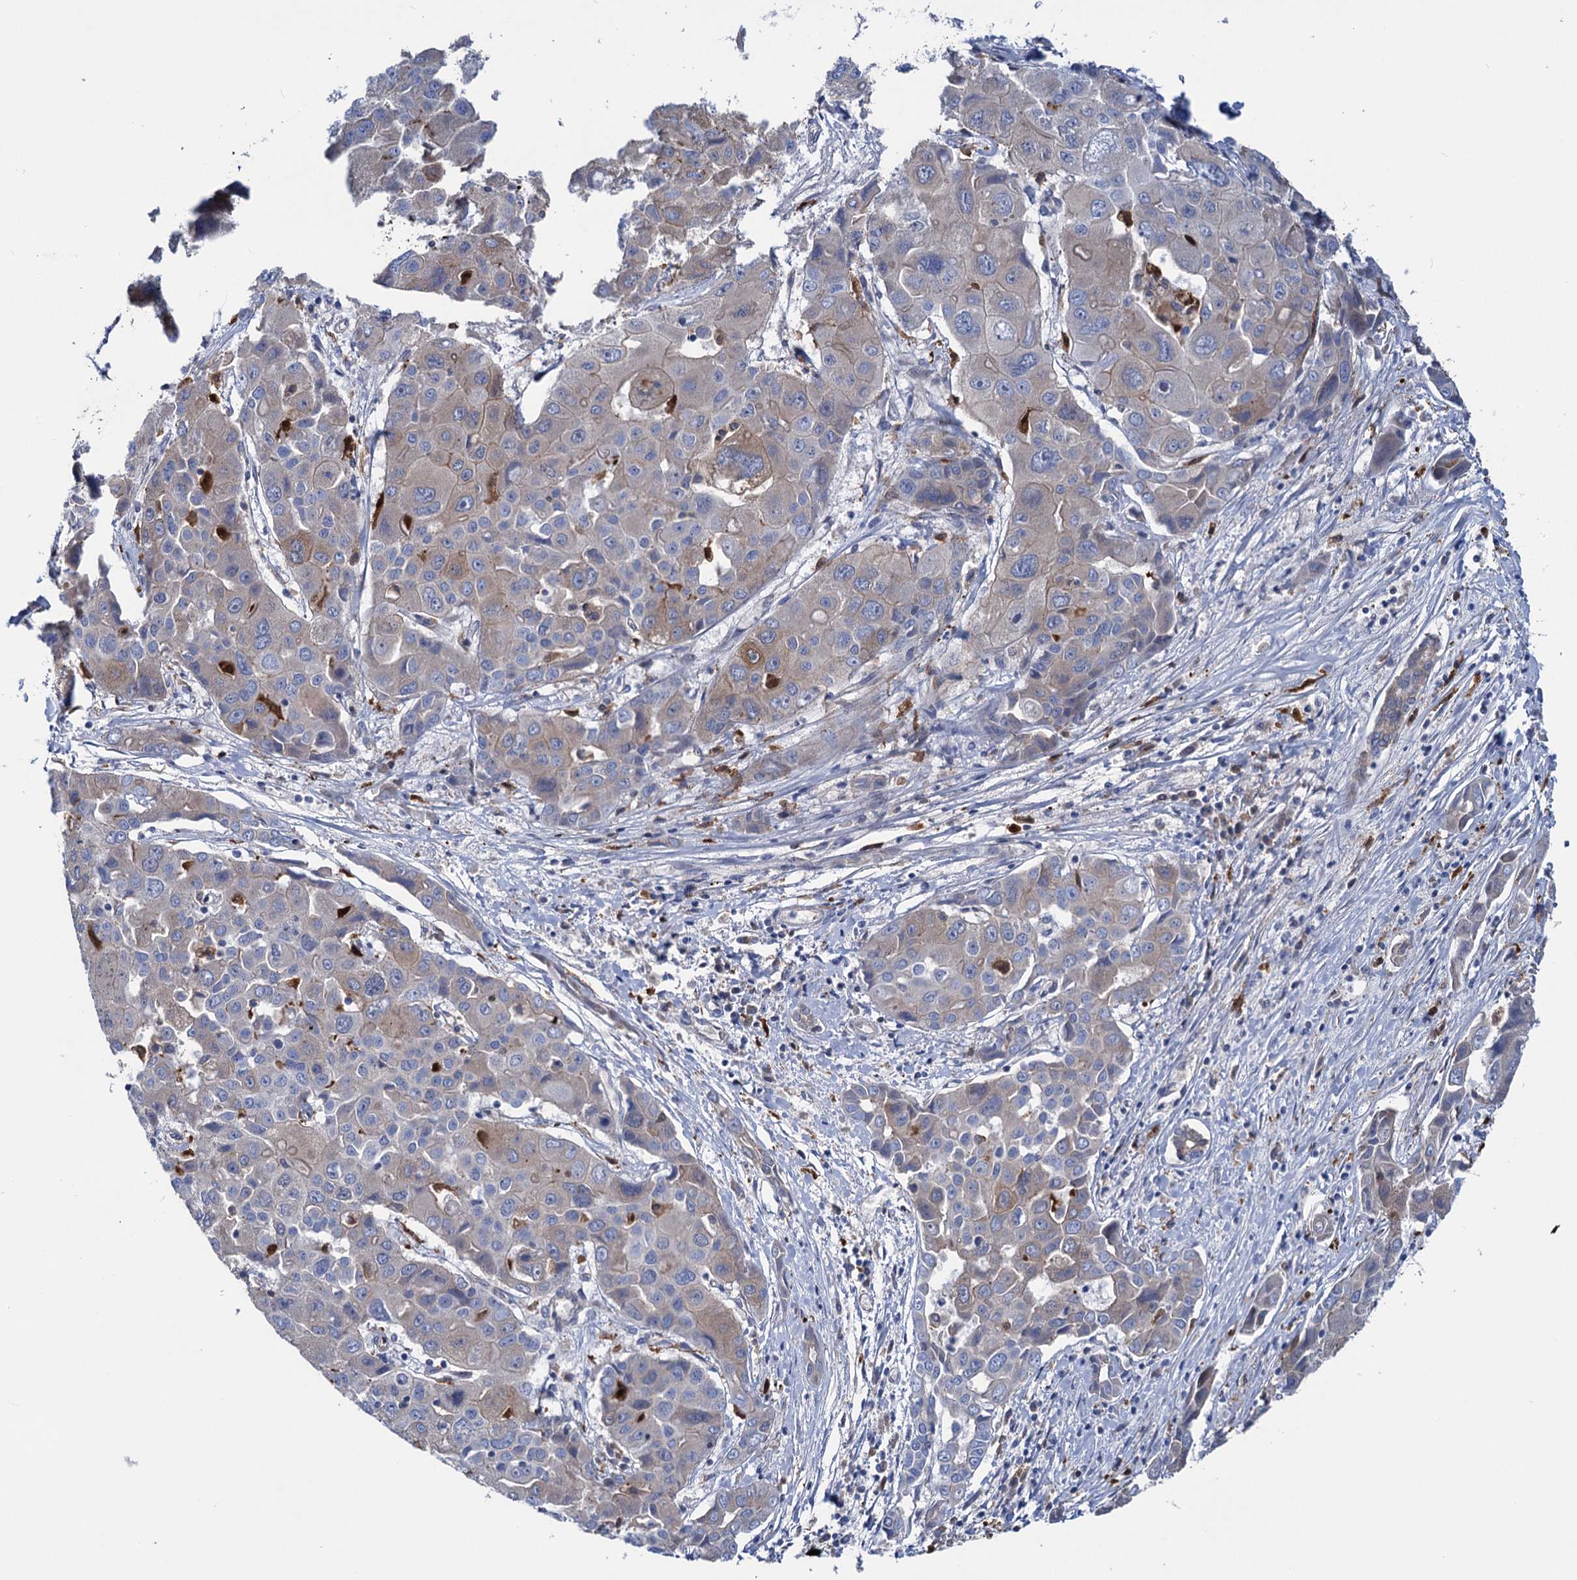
{"staining": {"intensity": "negative", "quantity": "none", "location": "none"}, "tissue": "liver cancer", "cell_type": "Tumor cells", "image_type": "cancer", "snomed": [{"axis": "morphology", "description": "Cholangiocarcinoma"}, {"axis": "topography", "description": "Liver"}], "caption": "IHC photomicrograph of neoplastic tissue: human liver cholangiocarcinoma stained with DAB (3,3'-diaminobenzidine) shows no significant protein positivity in tumor cells. (Stains: DAB immunohistochemistry (IHC) with hematoxylin counter stain, Microscopy: brightfield microscopy at high magnification).", "gene": "ZNRD2", "patient": {"sex": "male", "age": 67}}